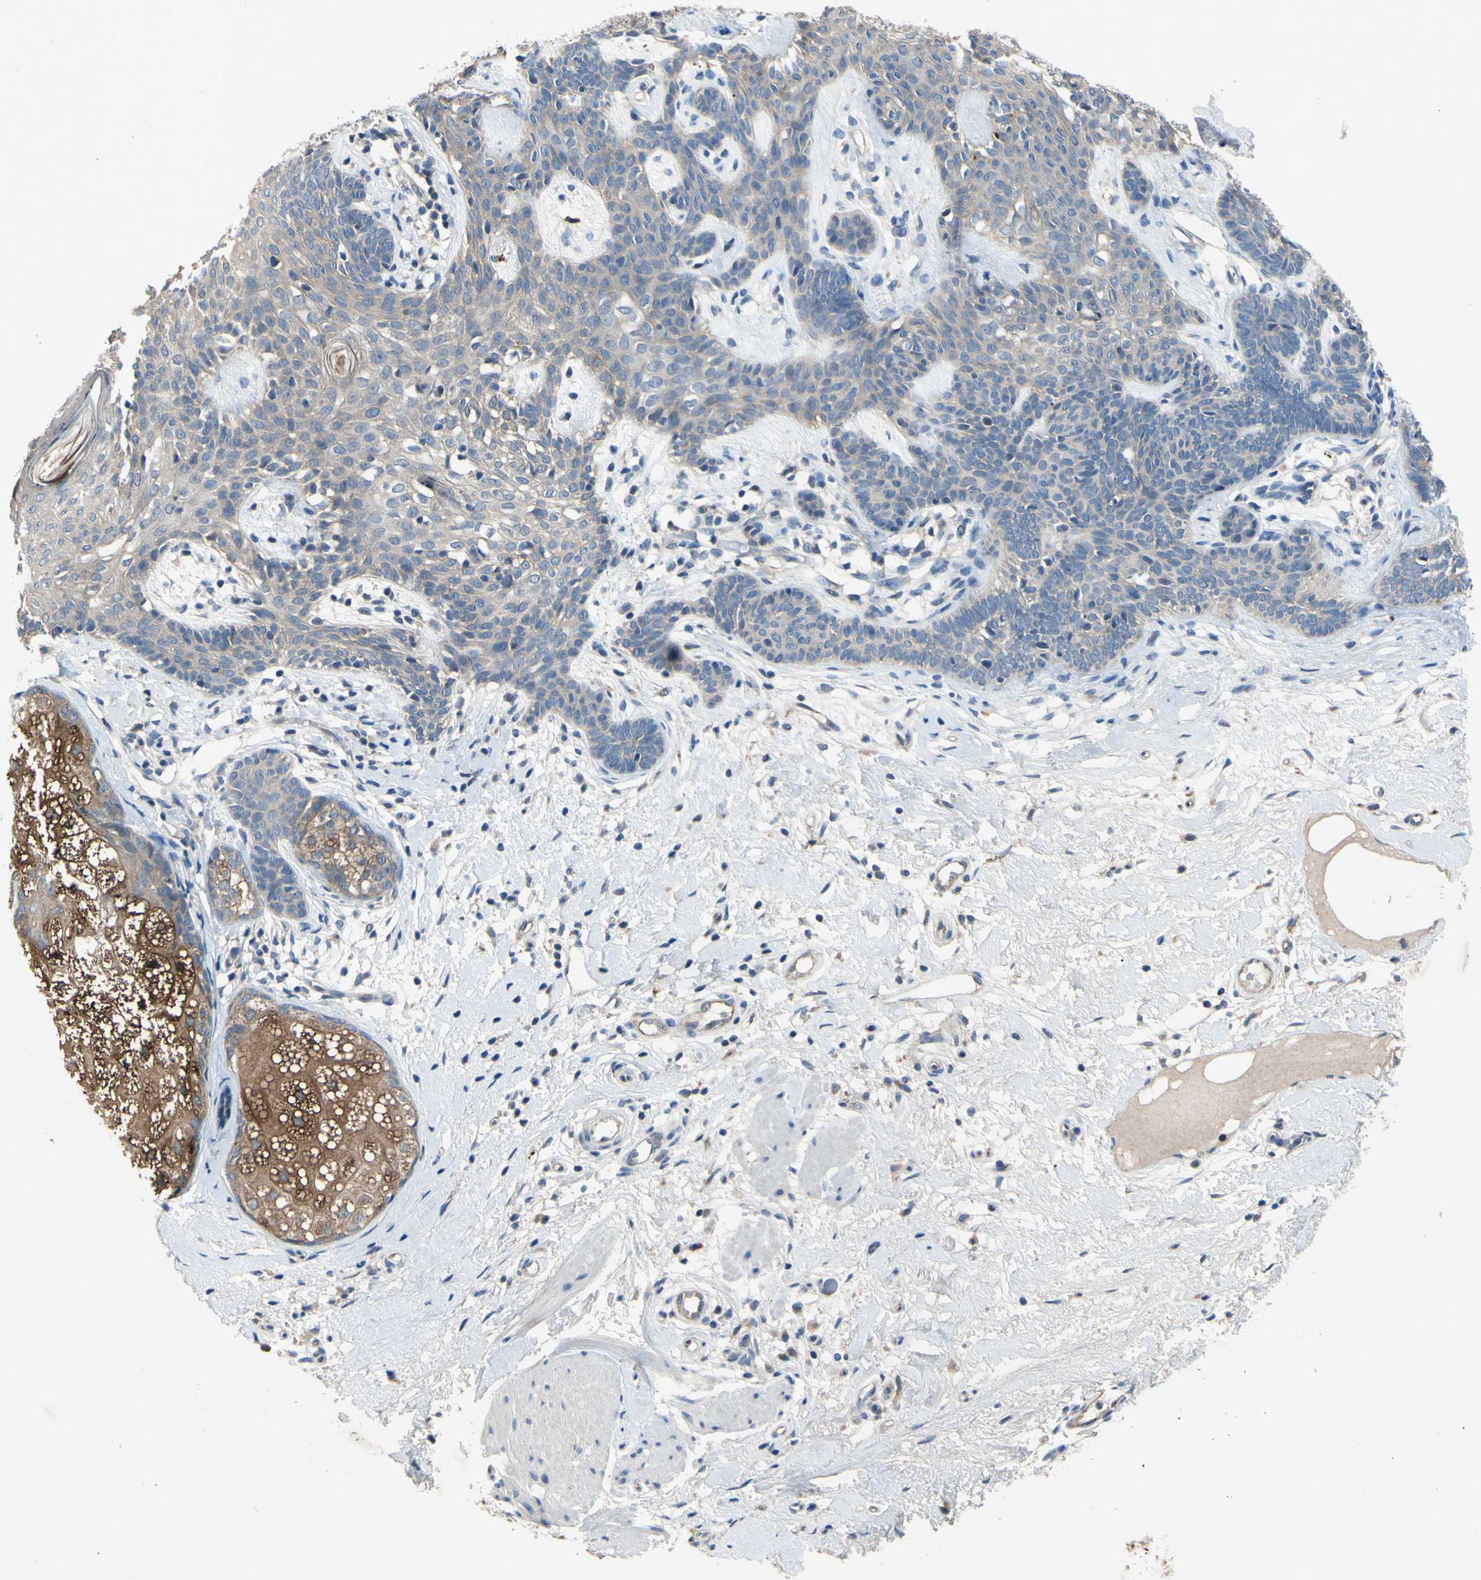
{"staining": {"intensity": "negative", "quantity": "none", "location": "none"}, "tissue": "skin cancer", "cell_type": "Tumor cells", "image_type": "cancer", "snomed": [{"axis": "morphology", "description": "Developmental malformation"}, {"axis": "morphology", "description": "Basal cell carcinoma"}, {"axis": "topography", "description": "Skin"}], "caption": "Skin cancer was stained to show a protein in brown. There is no significant expression in tumor cells.", "gene": "HILPDA", "patient": {"sex": "female", "age": 62}}